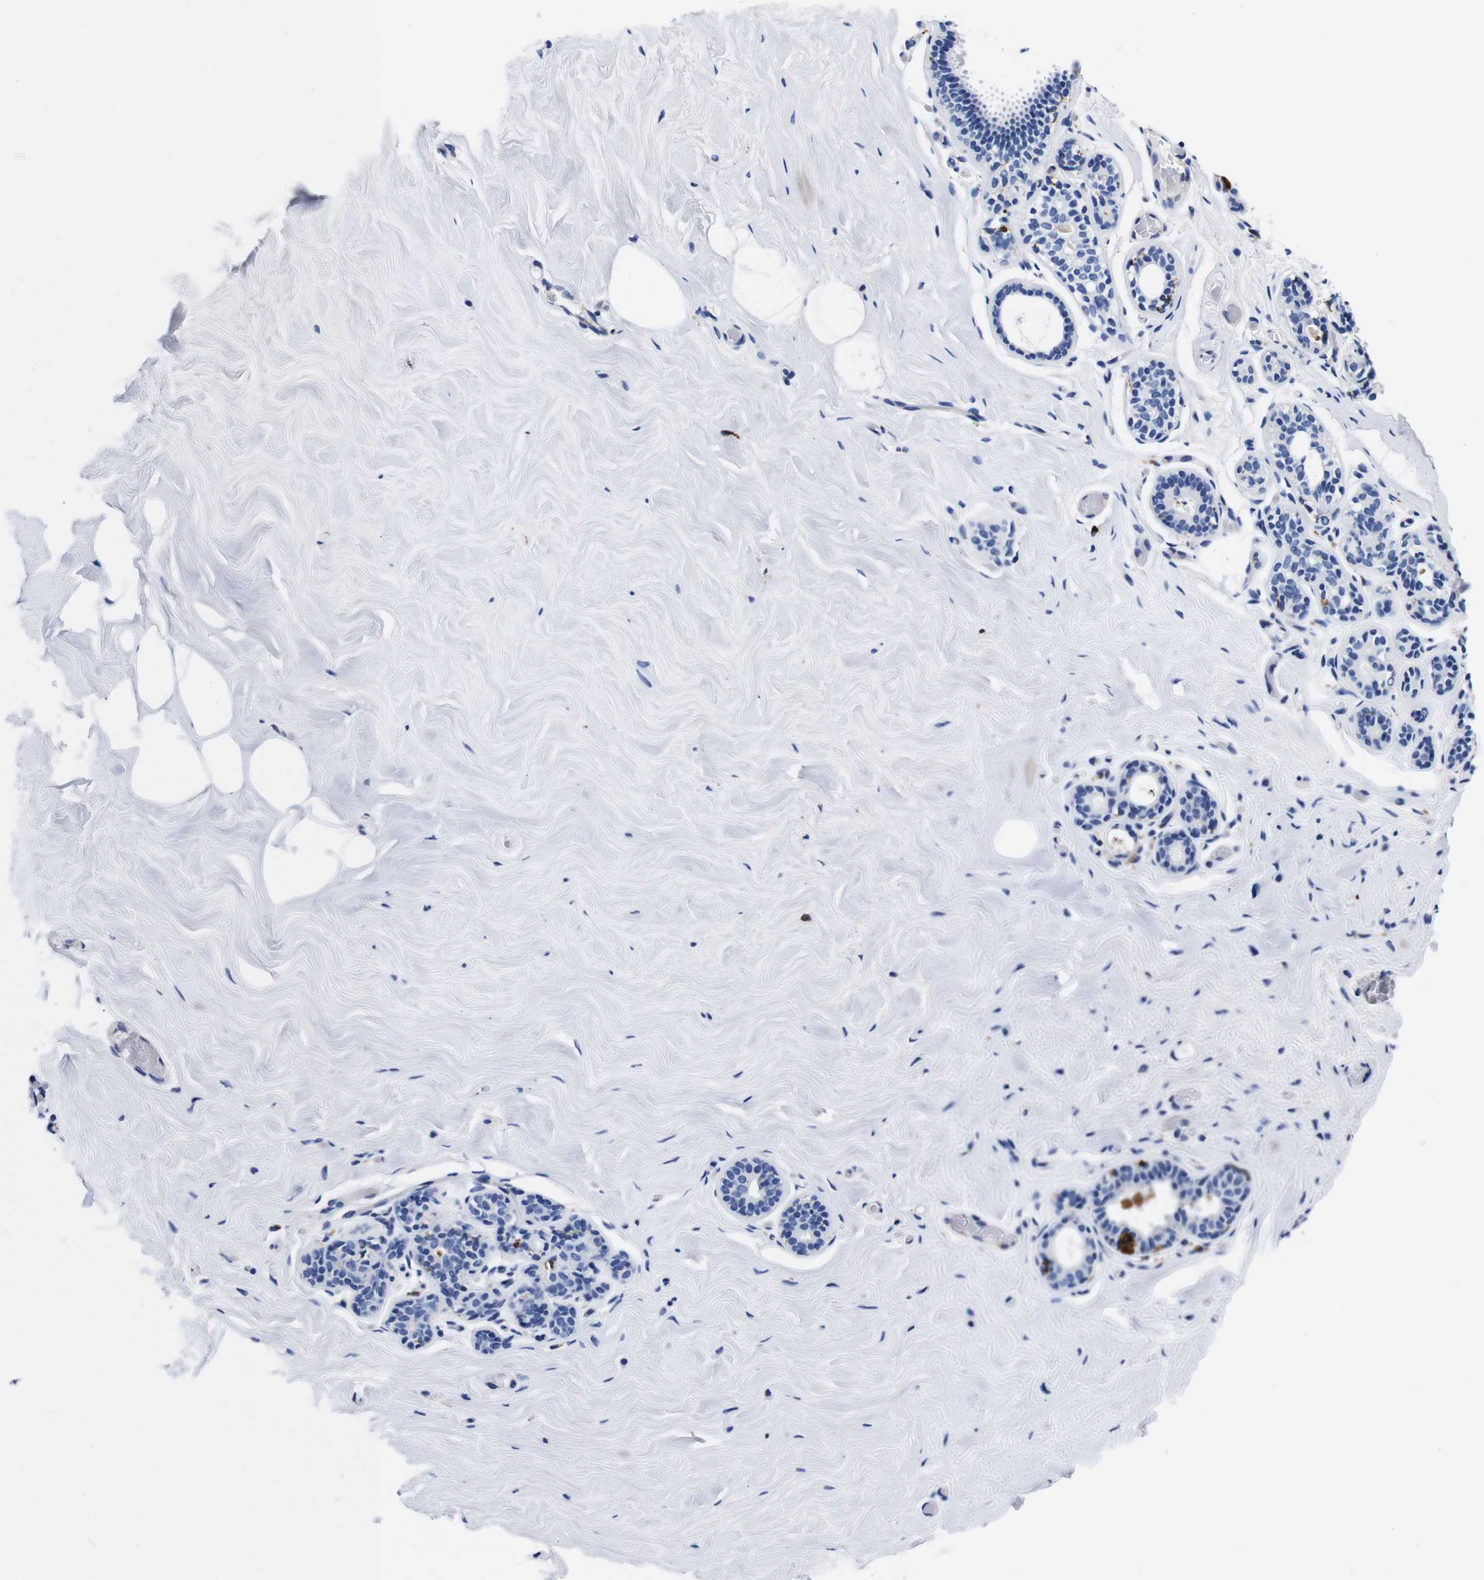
{"staining": {"intensity": "negative", "quantity": "none", "location": "none"}, "tissue": "breast", "cell_type": "Adipocytes", "image_type": "normal", "snomed": [{"axis": "morphology", "description": "Normal tissue, NOS"}, {"axis": "topography", "description": "Breast"}], "caption": "This is a image of immunohistochemistry (IHC) staining of unremarkable breast, which shows no positivity in adipocytes.", "gene": "ENSG00000248993", "patient": {"sex": "female", "age": 75}}